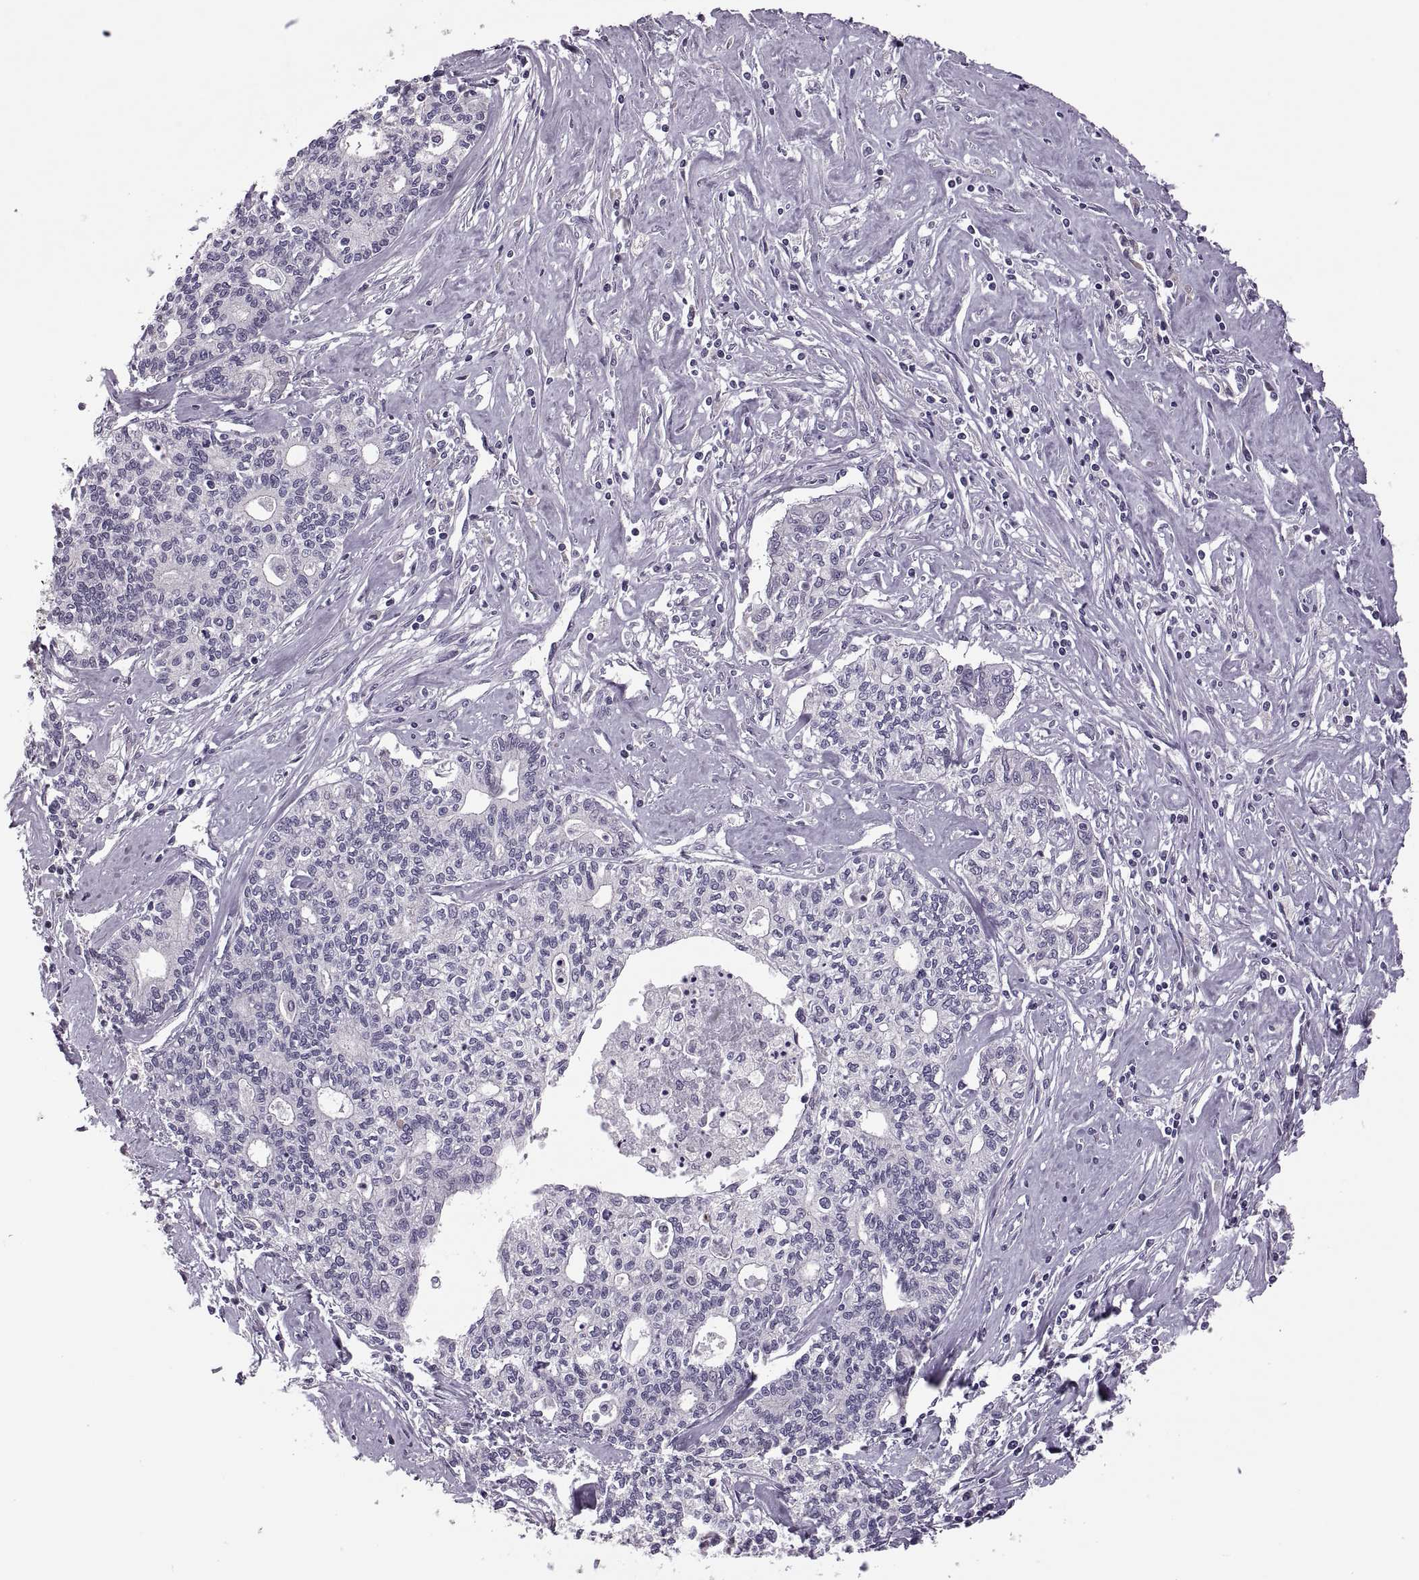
{"staining": {"intensity": "negative", "quantity": "none", "location": "none"}, "tissue": "liver cancer", "cell_type": "Tumor cells", "image_type": "cancer", "snomed": [{"axis": "morphology", "description": "Cholangiocarcinoma"}, {"axis": "topography", "description": "Liver"}], "caption": "Immunohistochemistry photomicrograph of neoplastic tissue: human liver cancer stained with DAB exhibits no significant protein expression in tumor cells.", "gene": "PRSS54", "patient": {"sex": "female", "age": 61}}